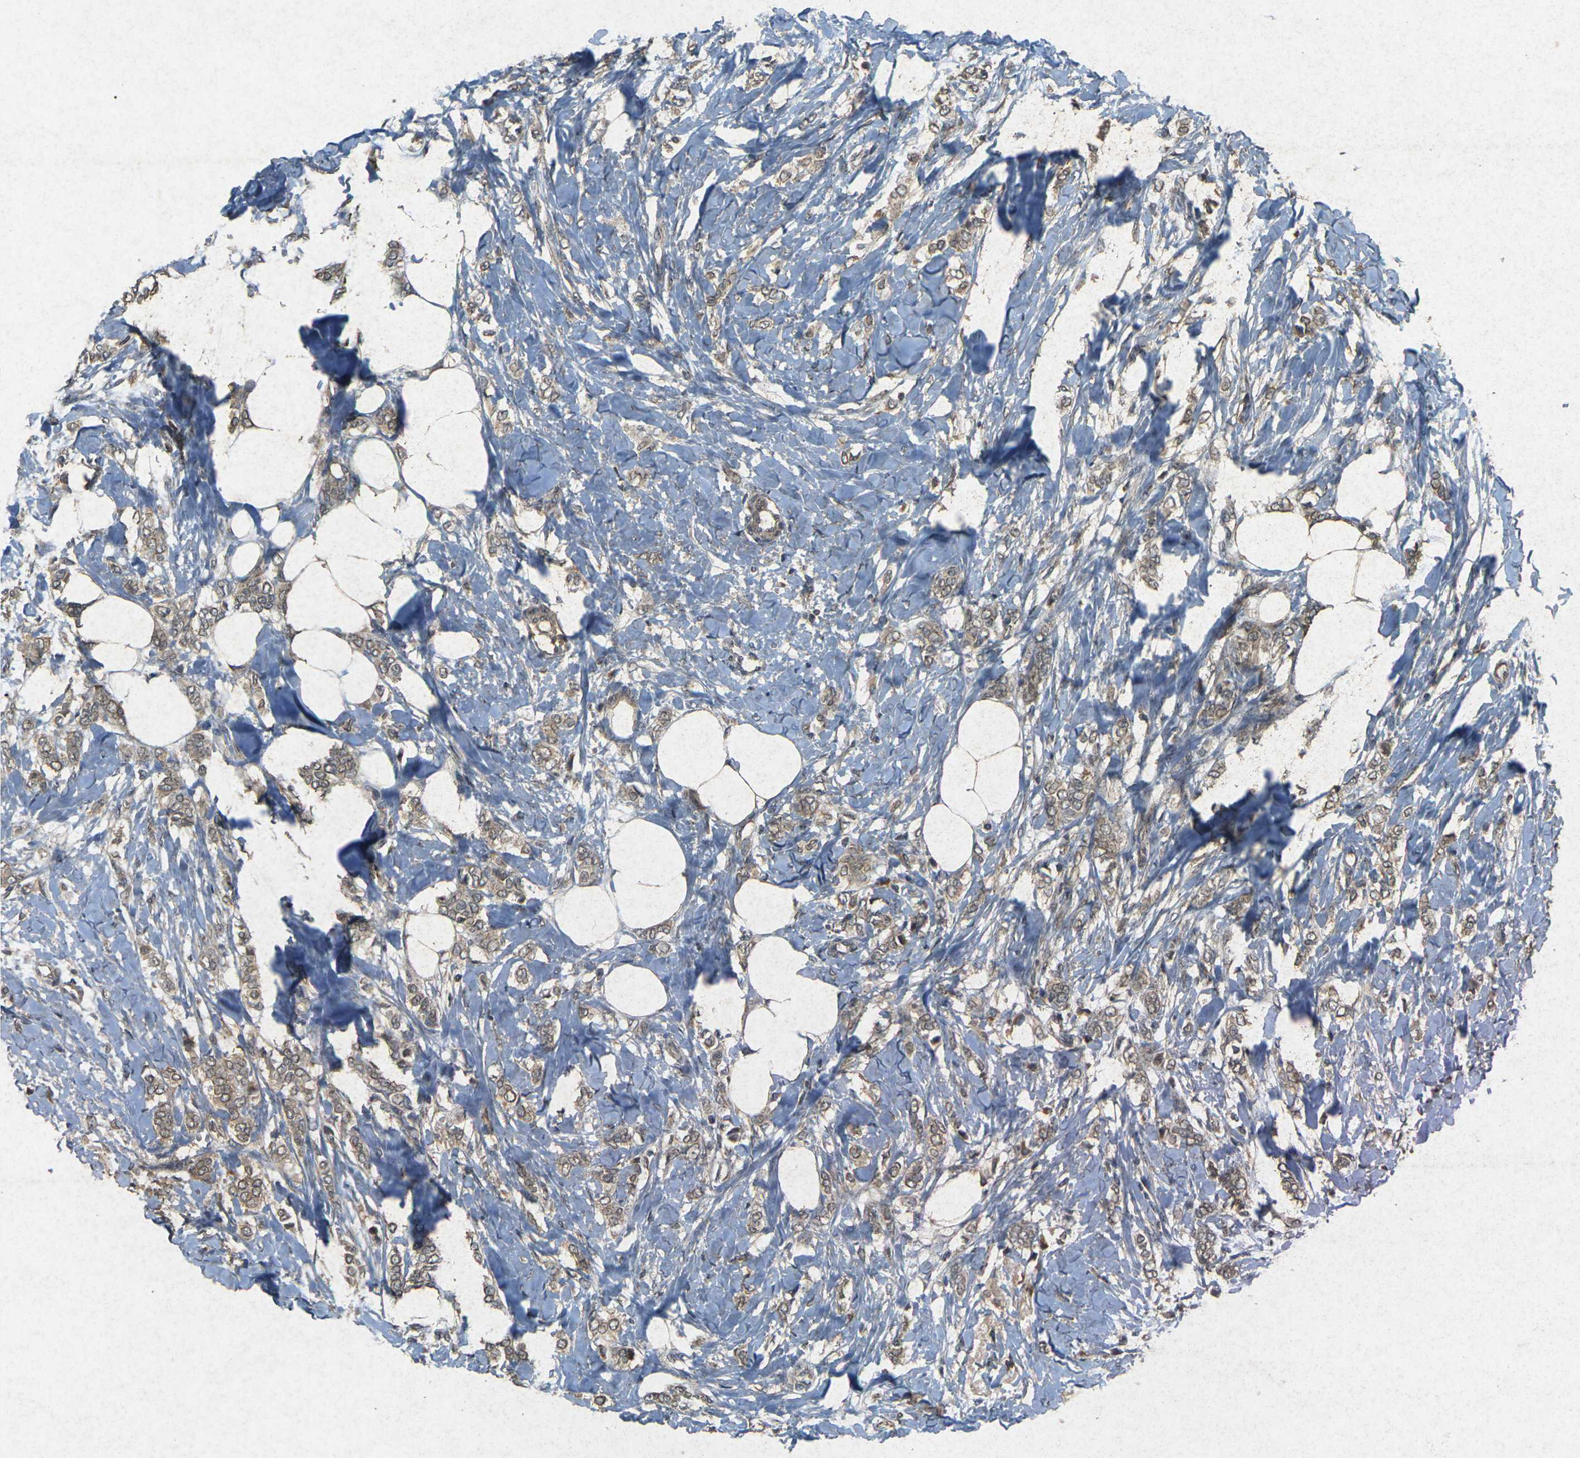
{"staining": {"intensity": "weak", "quantity": ">75%", "location": "cytoplasmic/membranous"}, "tissue": "breast cancer", "cell_type": "Tumor cells", "image_type": "cancer", "snomed": [{"axis": "morphology", "description": "Lobular carcinoma, in situ"}, {"axis": "morphology", "description": "Lobular carcinoma"}, {"axis": "topography", "description": "Breast"}], "caption": "This is a micrograph of immunohistochemistry (IHC) staining of breast cancer, which shows weak expression in the cytoplasmic/membranous of tumor cells.", "gene": "ERN1", "patient": {"sex": "female", "age": 41}}